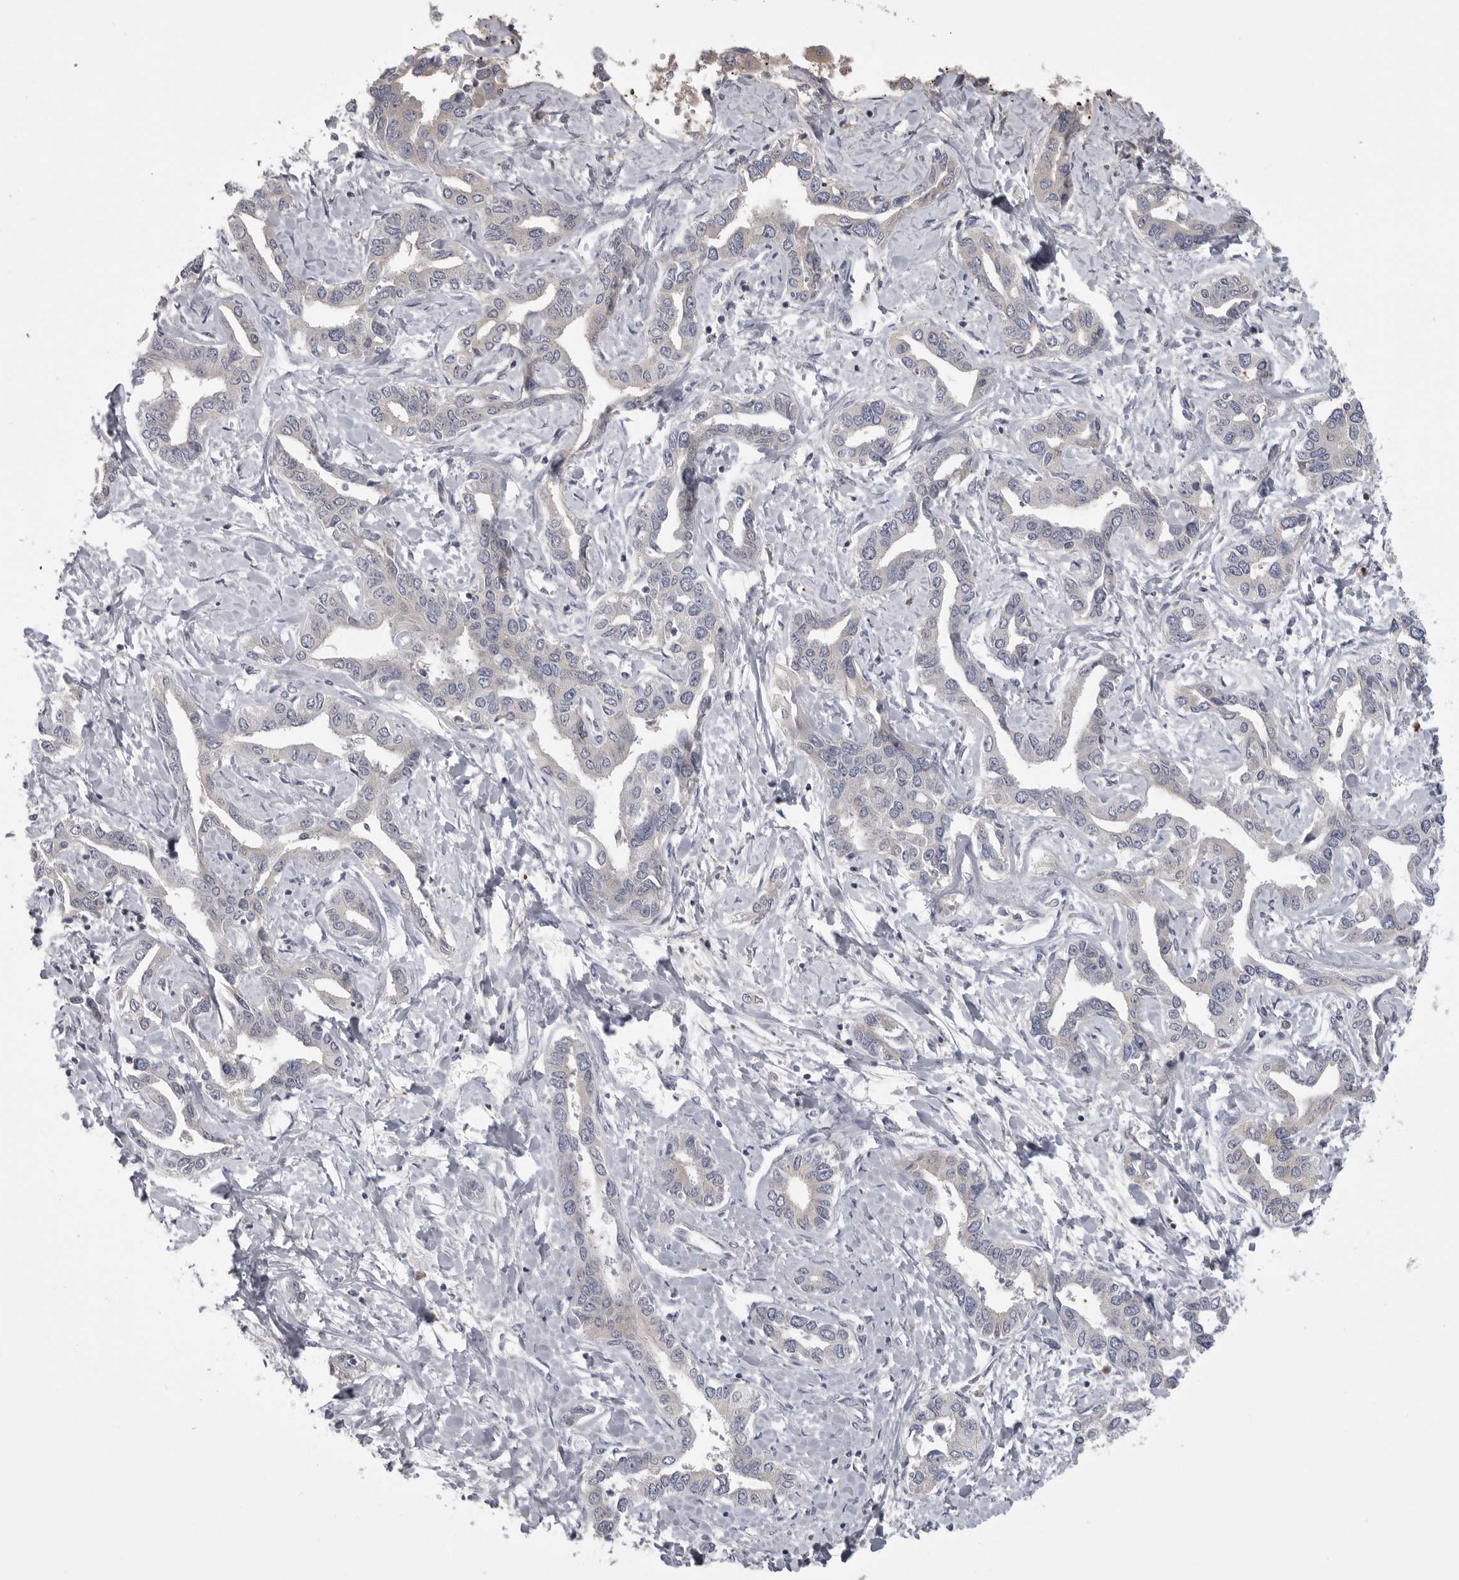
{"staining": {"intensity": "negative", "quantity": "none", "location": "none"}, "tissue": "liver cancer", "cell_type": "Tumor cells", "image_type": "cancer", "snomed": [{"axis": "morphology", "description": "Cholangiocarcinoma"}, {"axis": "topography", "description": "Liver"}], "caption": "There is no significant expression in tumor cells of cholangiocarcinoma (liver).", "gene": "FKBP2", "patient": {"sex": "male", "age": 59}}